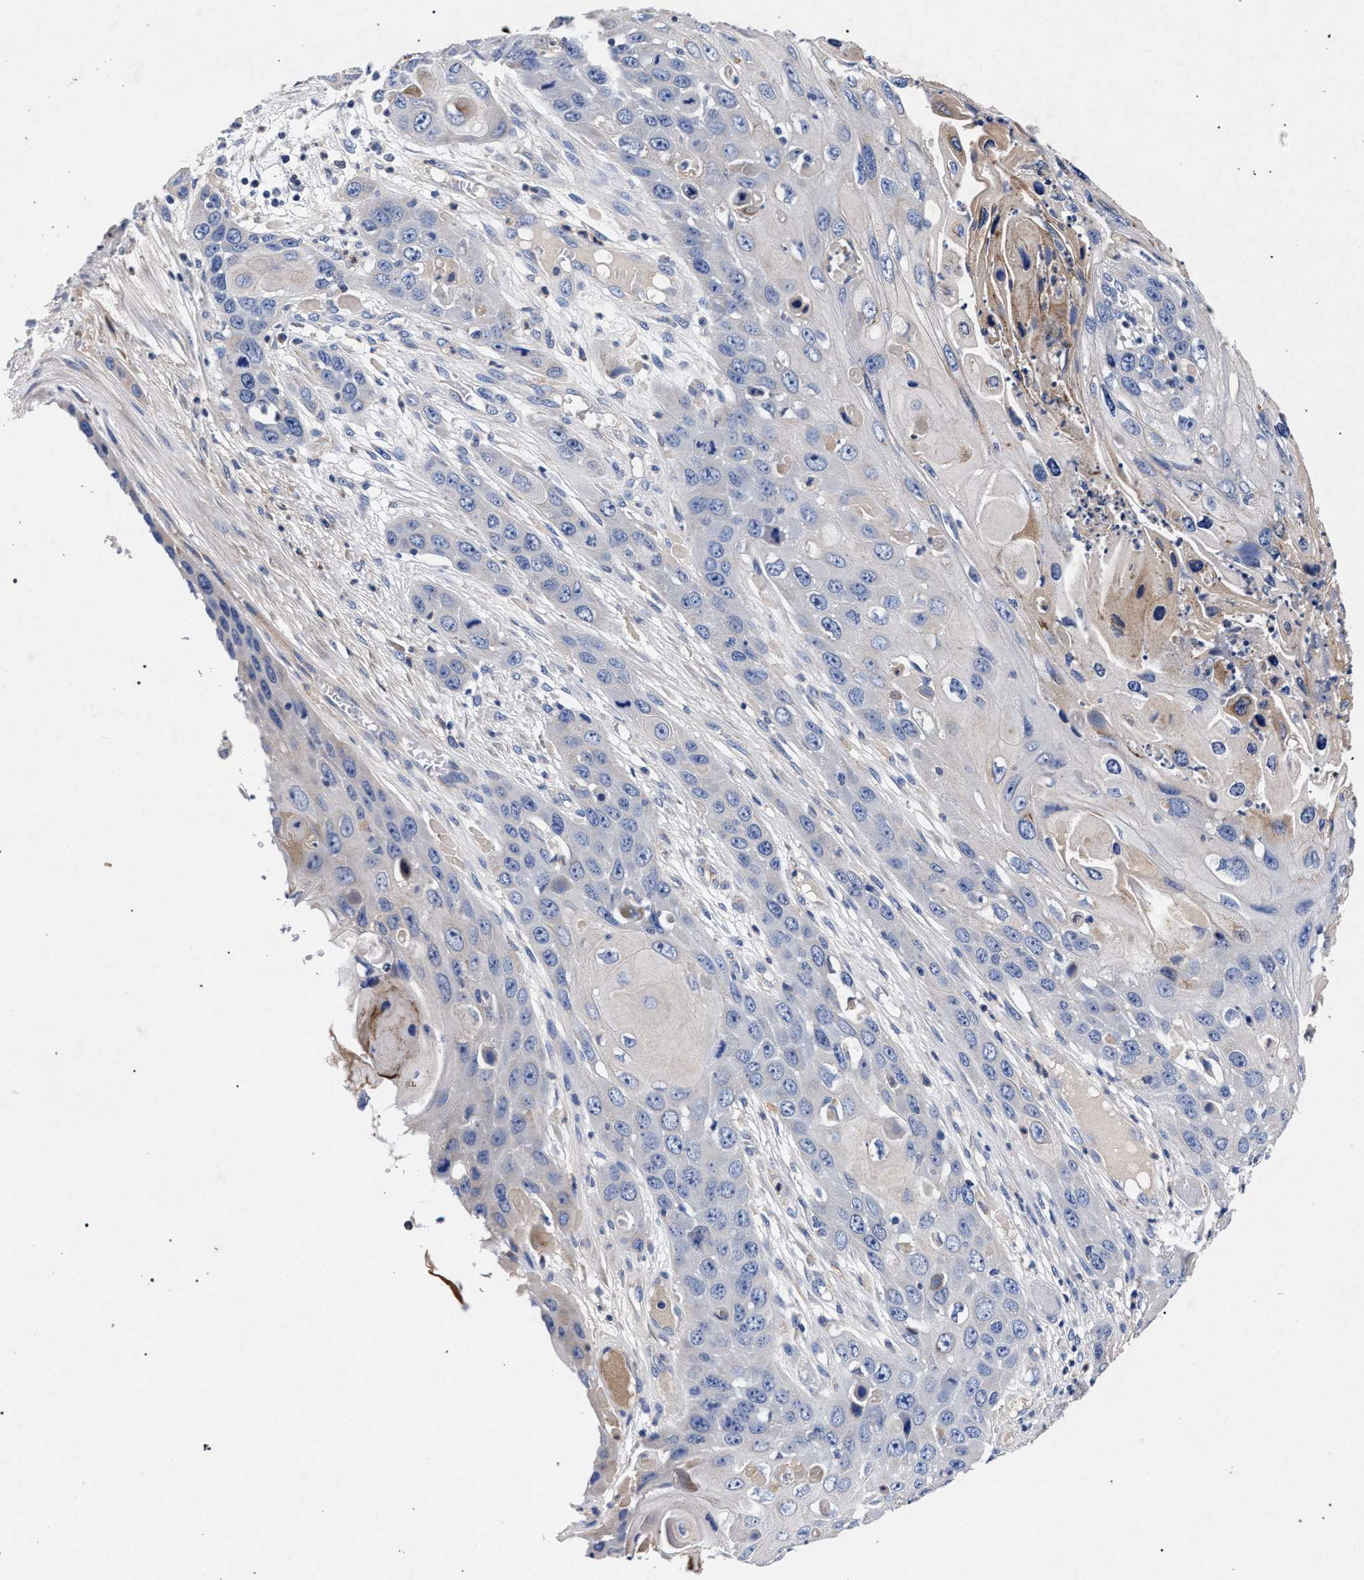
{"staining": {"intensity": "negative", "quantity": "none", "location": "none"}, "tissue": "skin cancer", "cell_type": "Tumor cells", "image_type": "cancer", "snomed": [{"axis": "morphology", "description": "Squamous cell carcinoma, NOS"}, {"axis": "topography", "description": "Skin"}], "caption": "An immunohistochemistry photomicrograph of squamous cell carcinoma (skin) is shown. There is no staining in tumor cells of squamous cell carcinoma (skin).", "gene": "HSD17B14", "patient": {"sex": "male", "age": 55}}